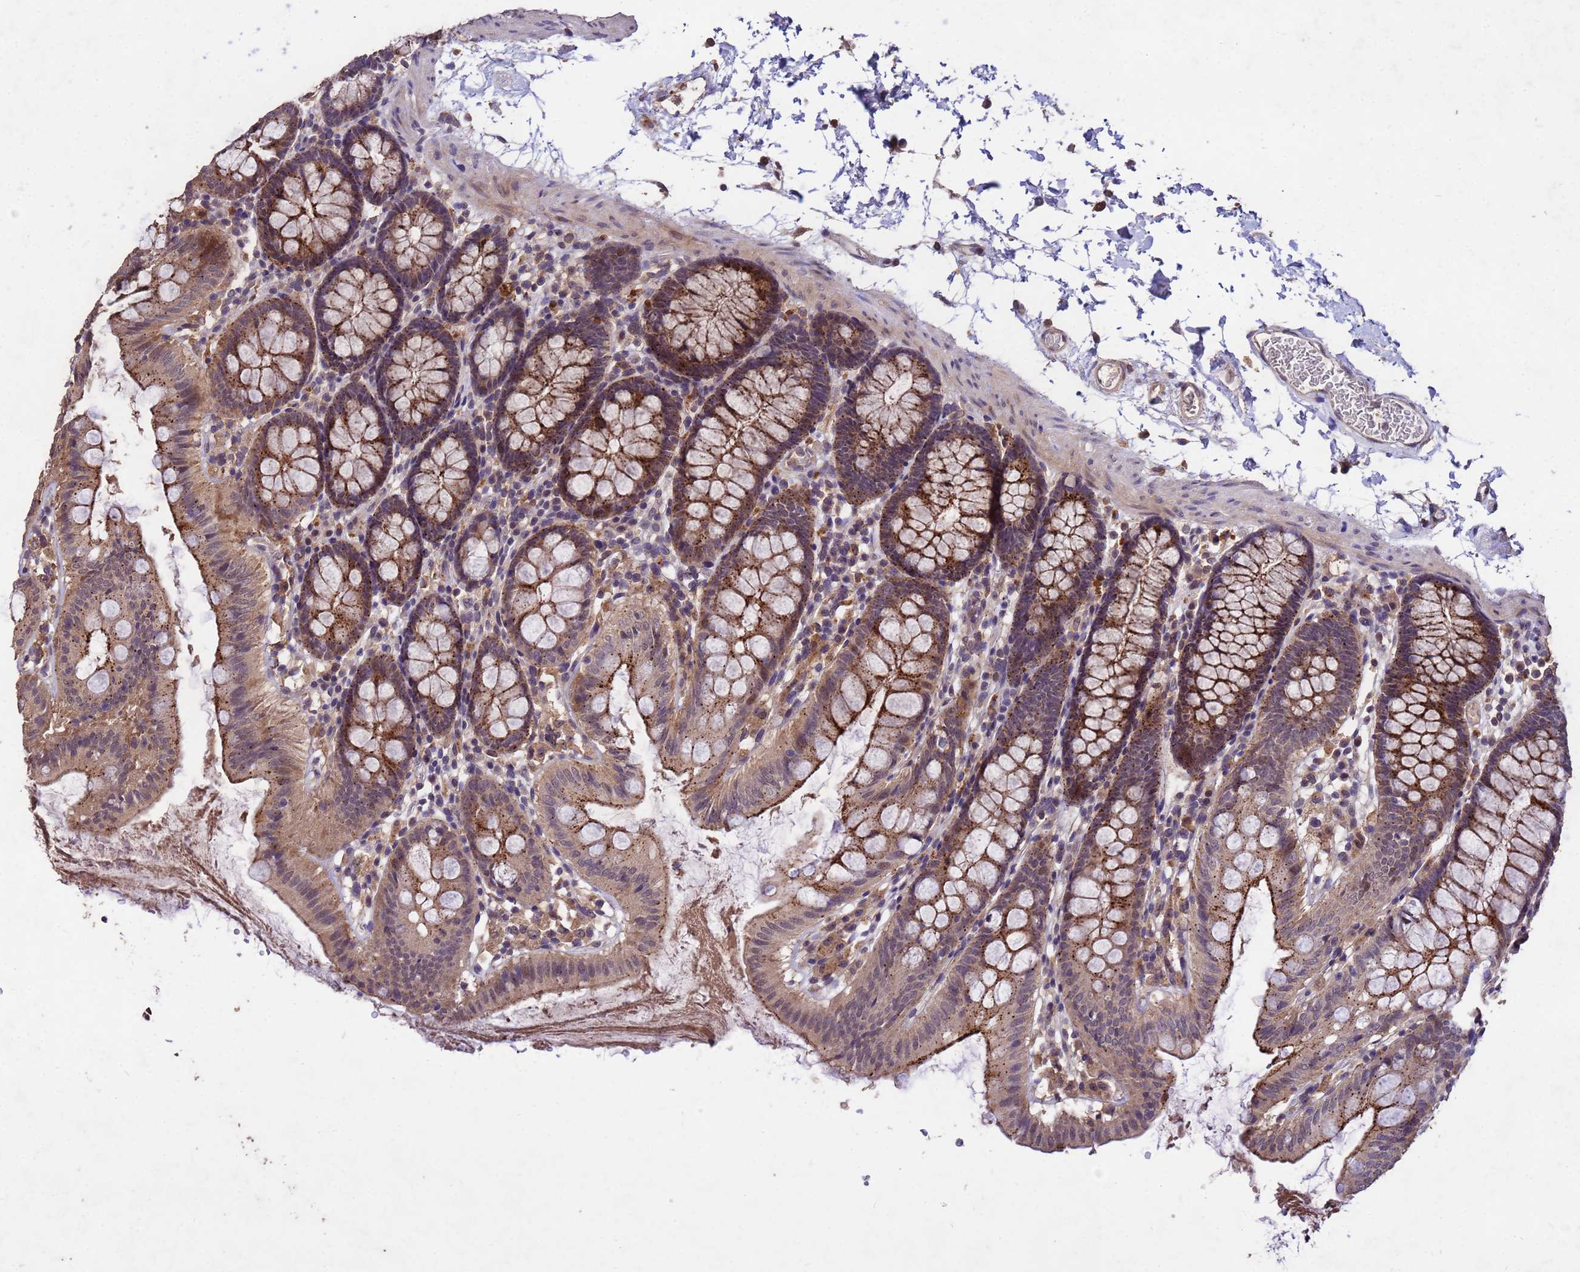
{"staining": {"intensity": "moderate", "quantity": ">75%", "location": "cytoplasmic/membranous"}, "tissue": "colon", "cell_type": "Endothelial cells", "image_type": "normal", "snomed": [{"axis": "morphology", "description": "Normal tissue, NOS"}, {"axis": "topography", "description": "Colon"}], "caption": "Unremarkable colon shows moderate cytoplasmic/membranous expression in about >75% of endothelial cells.", "gene": "TOR4A", "patient": {"sex": "male", "age": 75}}